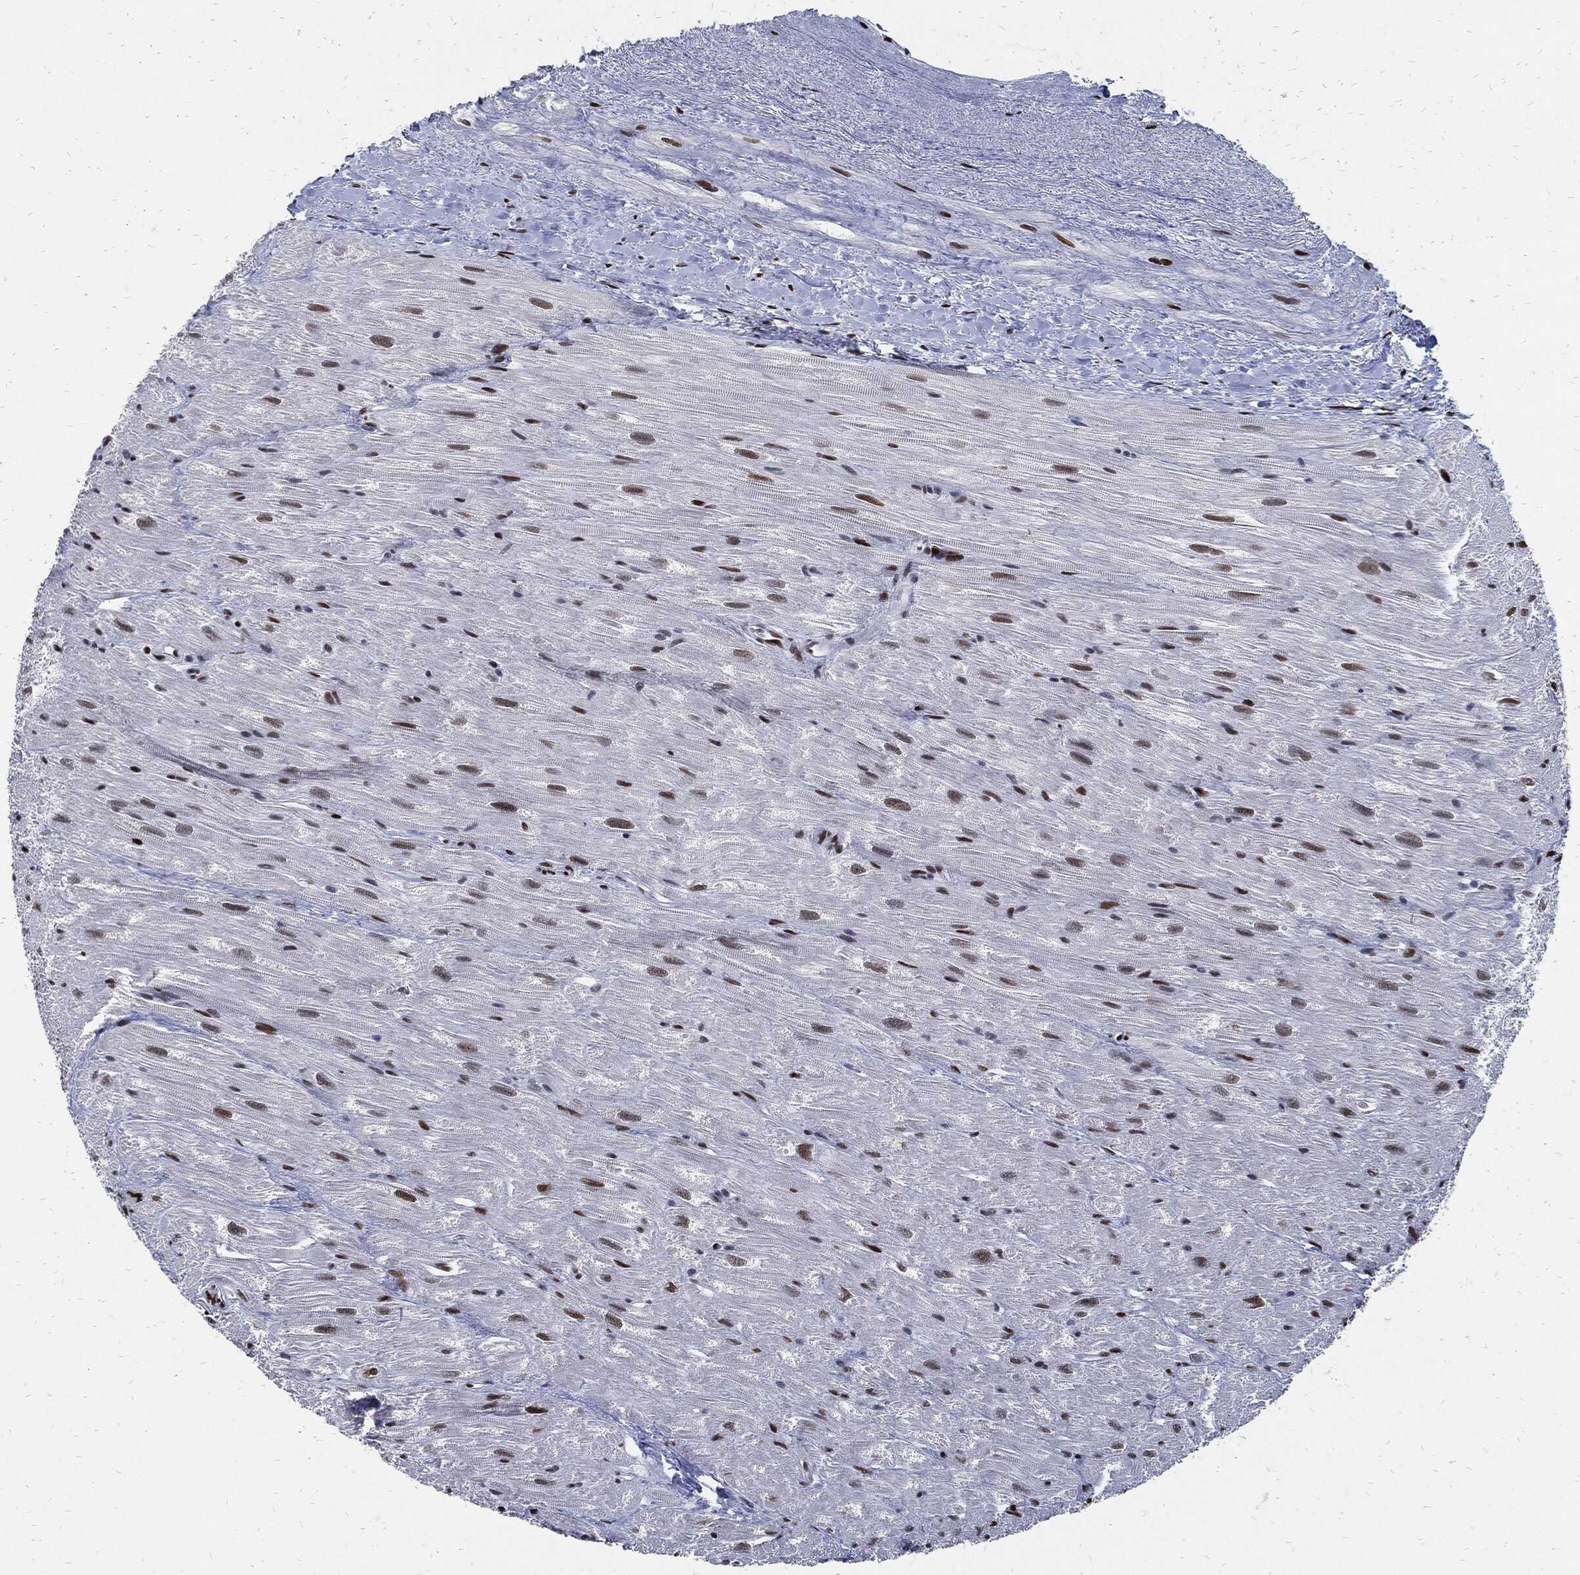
{"staining": {"intensity": "moderate", "quantity": "<25%", "location": "nuclear"}, "tissue": "heart muscle", "cell_type": "Cardiomyocytes", "image_type": "normal", "snomed": [{"axis": "morphology", "description": "Normal tissue, NOS"}, {"axis": "topography", "description": "Heart"}], "caption": "A high-resolution histopathology image shows immunohistochemistry (IHC) staining of benign heart muscle, which reveals moderate nuclear expression in approximately <25% of cardiomyocytes. The staining was performed using DAB (3,3'-diaminobenzidine) to visualize the protein expression in brown, while the nuclei were stained in blue with hematoxylin (Magnification: 20x).", "gene": "JUN", "patient": {"sex": "male", "age": 62}}